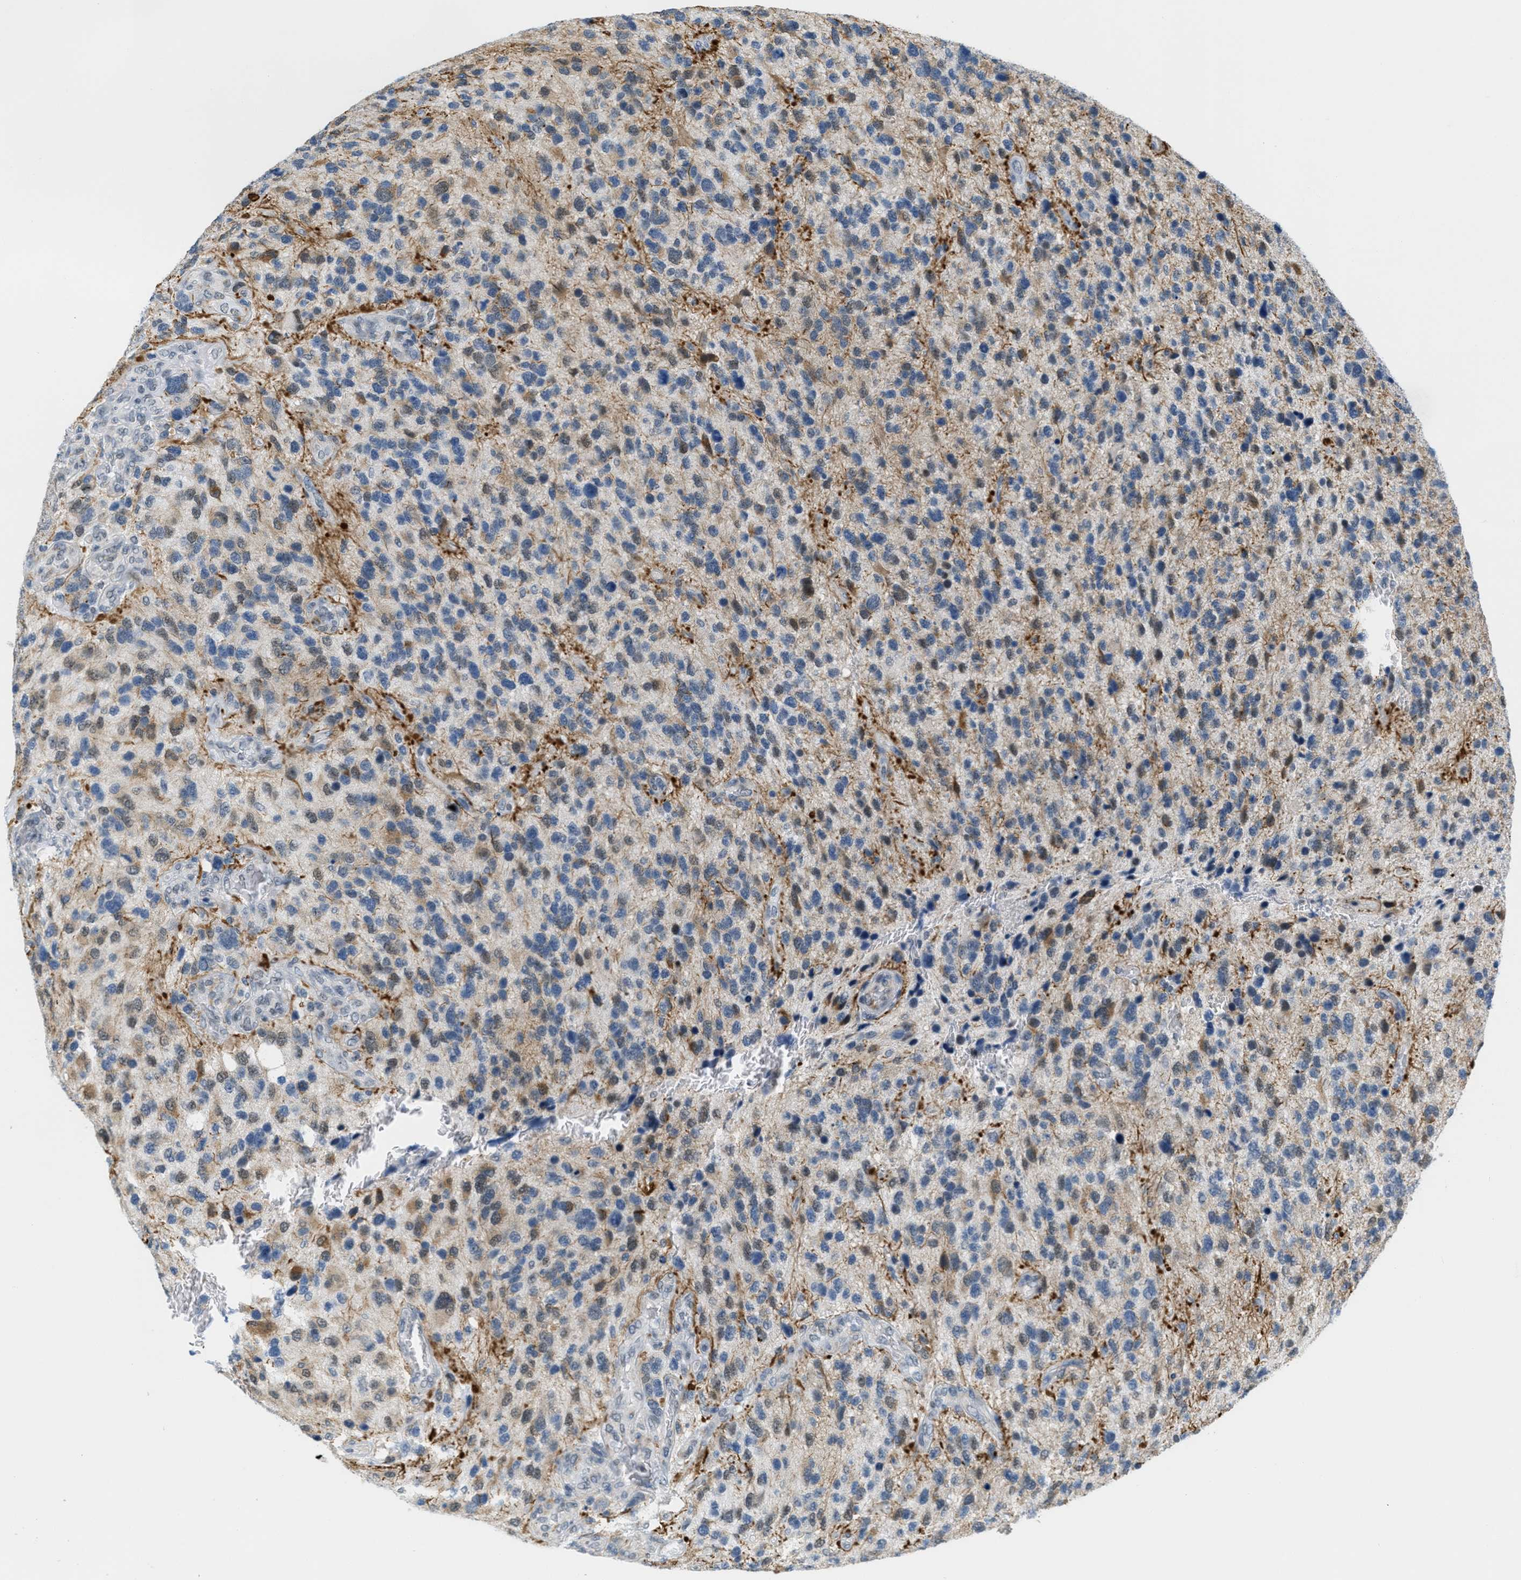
{"staining": {"intensity": "moderate", "quantity": "<25%", "location": "cytoplasmic/membranous,nuclear"}, "tissue": "glioma", "cell_type": "Tumor cells", "image_type": "cancer", "snomed": [{"axis": "morphology", "description": "Glioma, malignant, High grade"}, {"axis": "topography", "description": "Brain"}], "caption": "Glioma was stained to show a protein in brown. There is low levels of moderate cytoplasmic/membranous and nuclear staining in approximately <25% of tumor cells.", "gene": "HS3ST2", "patient": {"sex": "female", "age": 58}}